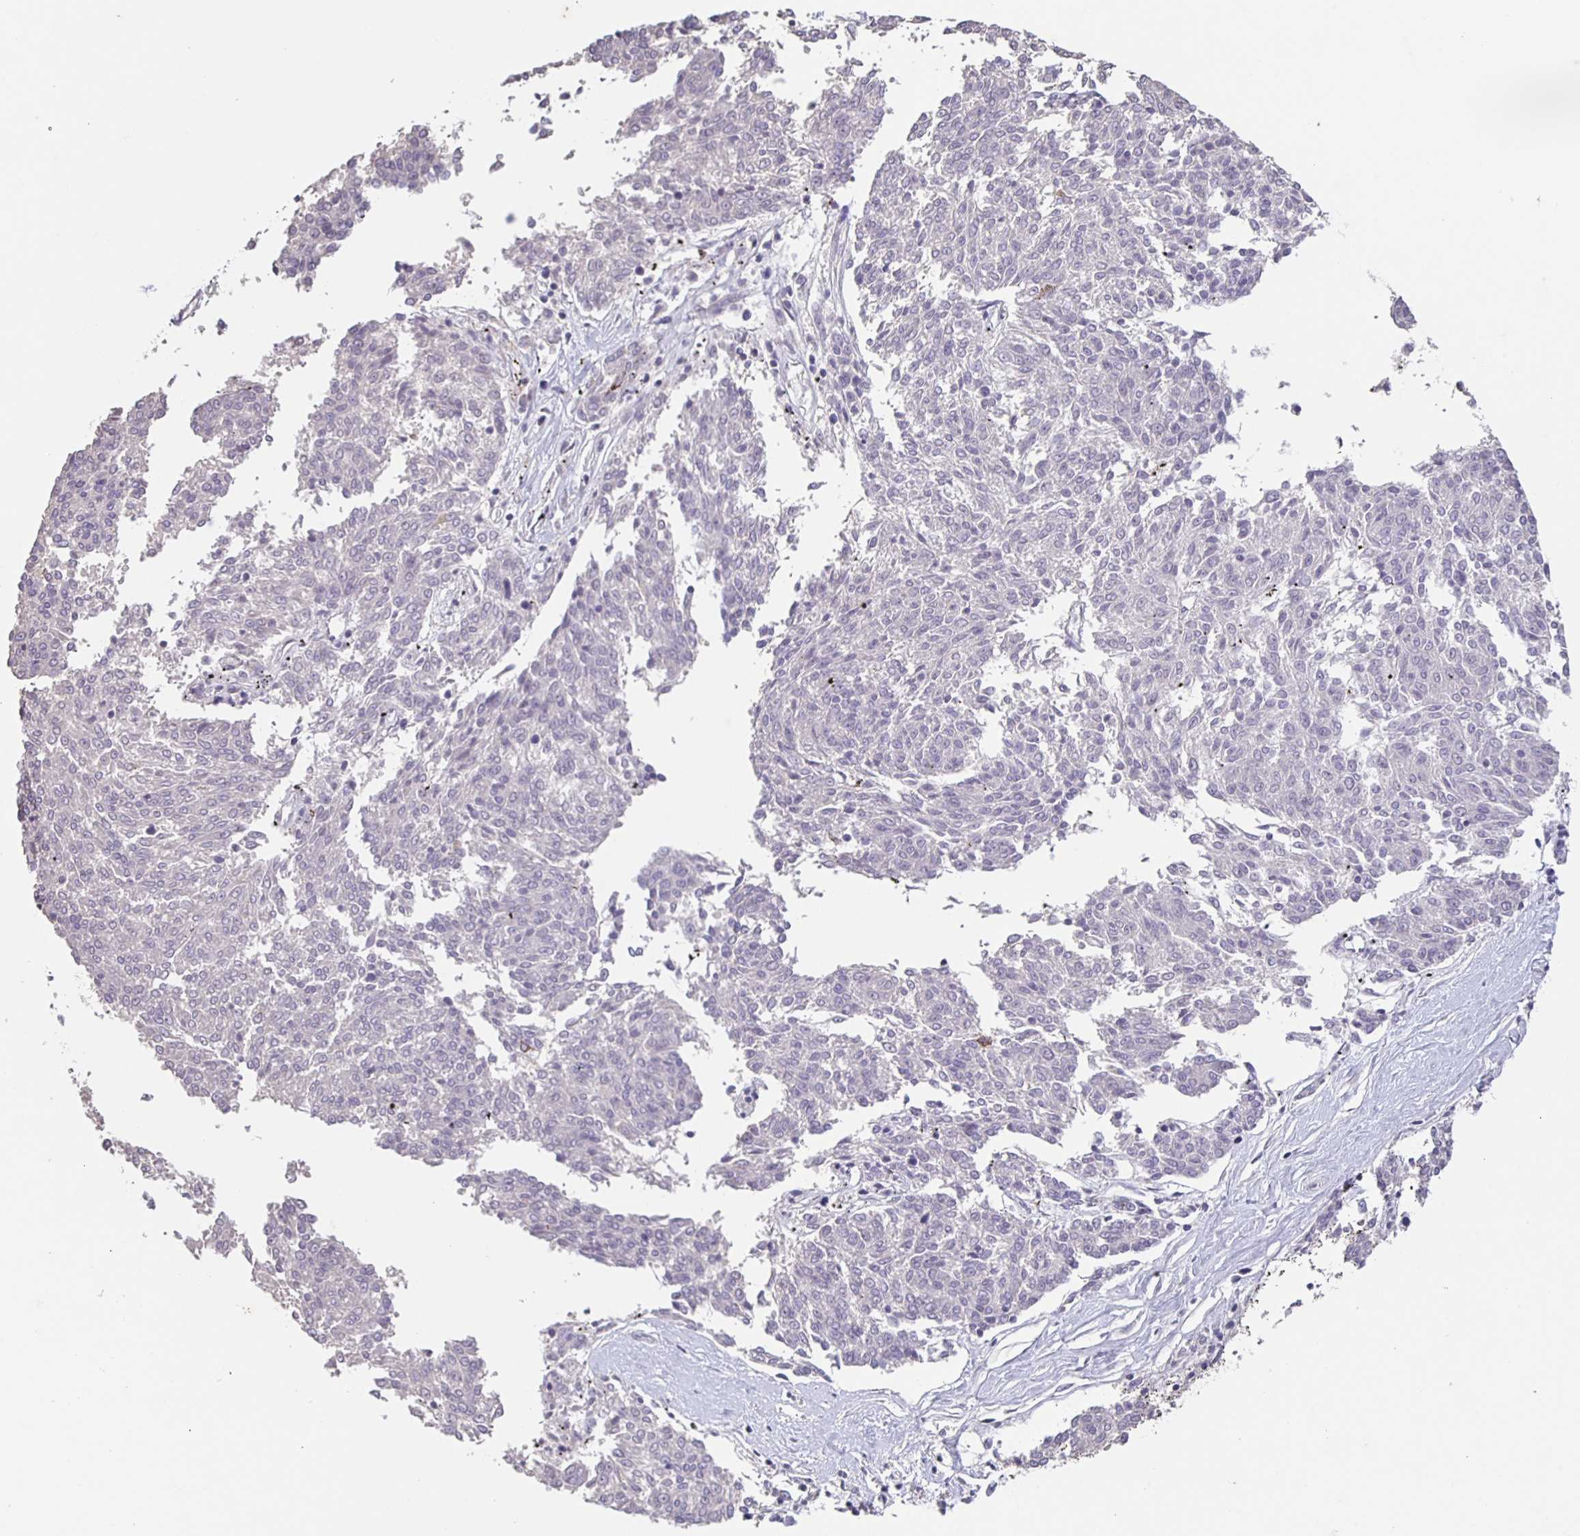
{"staining": {"intensity": "negative", "quantity": "none", "location": "none"}, "tissue": "melanoma", "cell_type": "Tumor cells", "image_type": "cancer", "snomed": [{"axis": "morphology", "description": "Malignant melanoma, NOS"}, {"axis": "topography", "description": "Skin"}], "caption": "There is no significant staining in tumor cells of malignant melanoma.", "gene": "INSL5", "patient": {"sex": "female", "age": 72}}